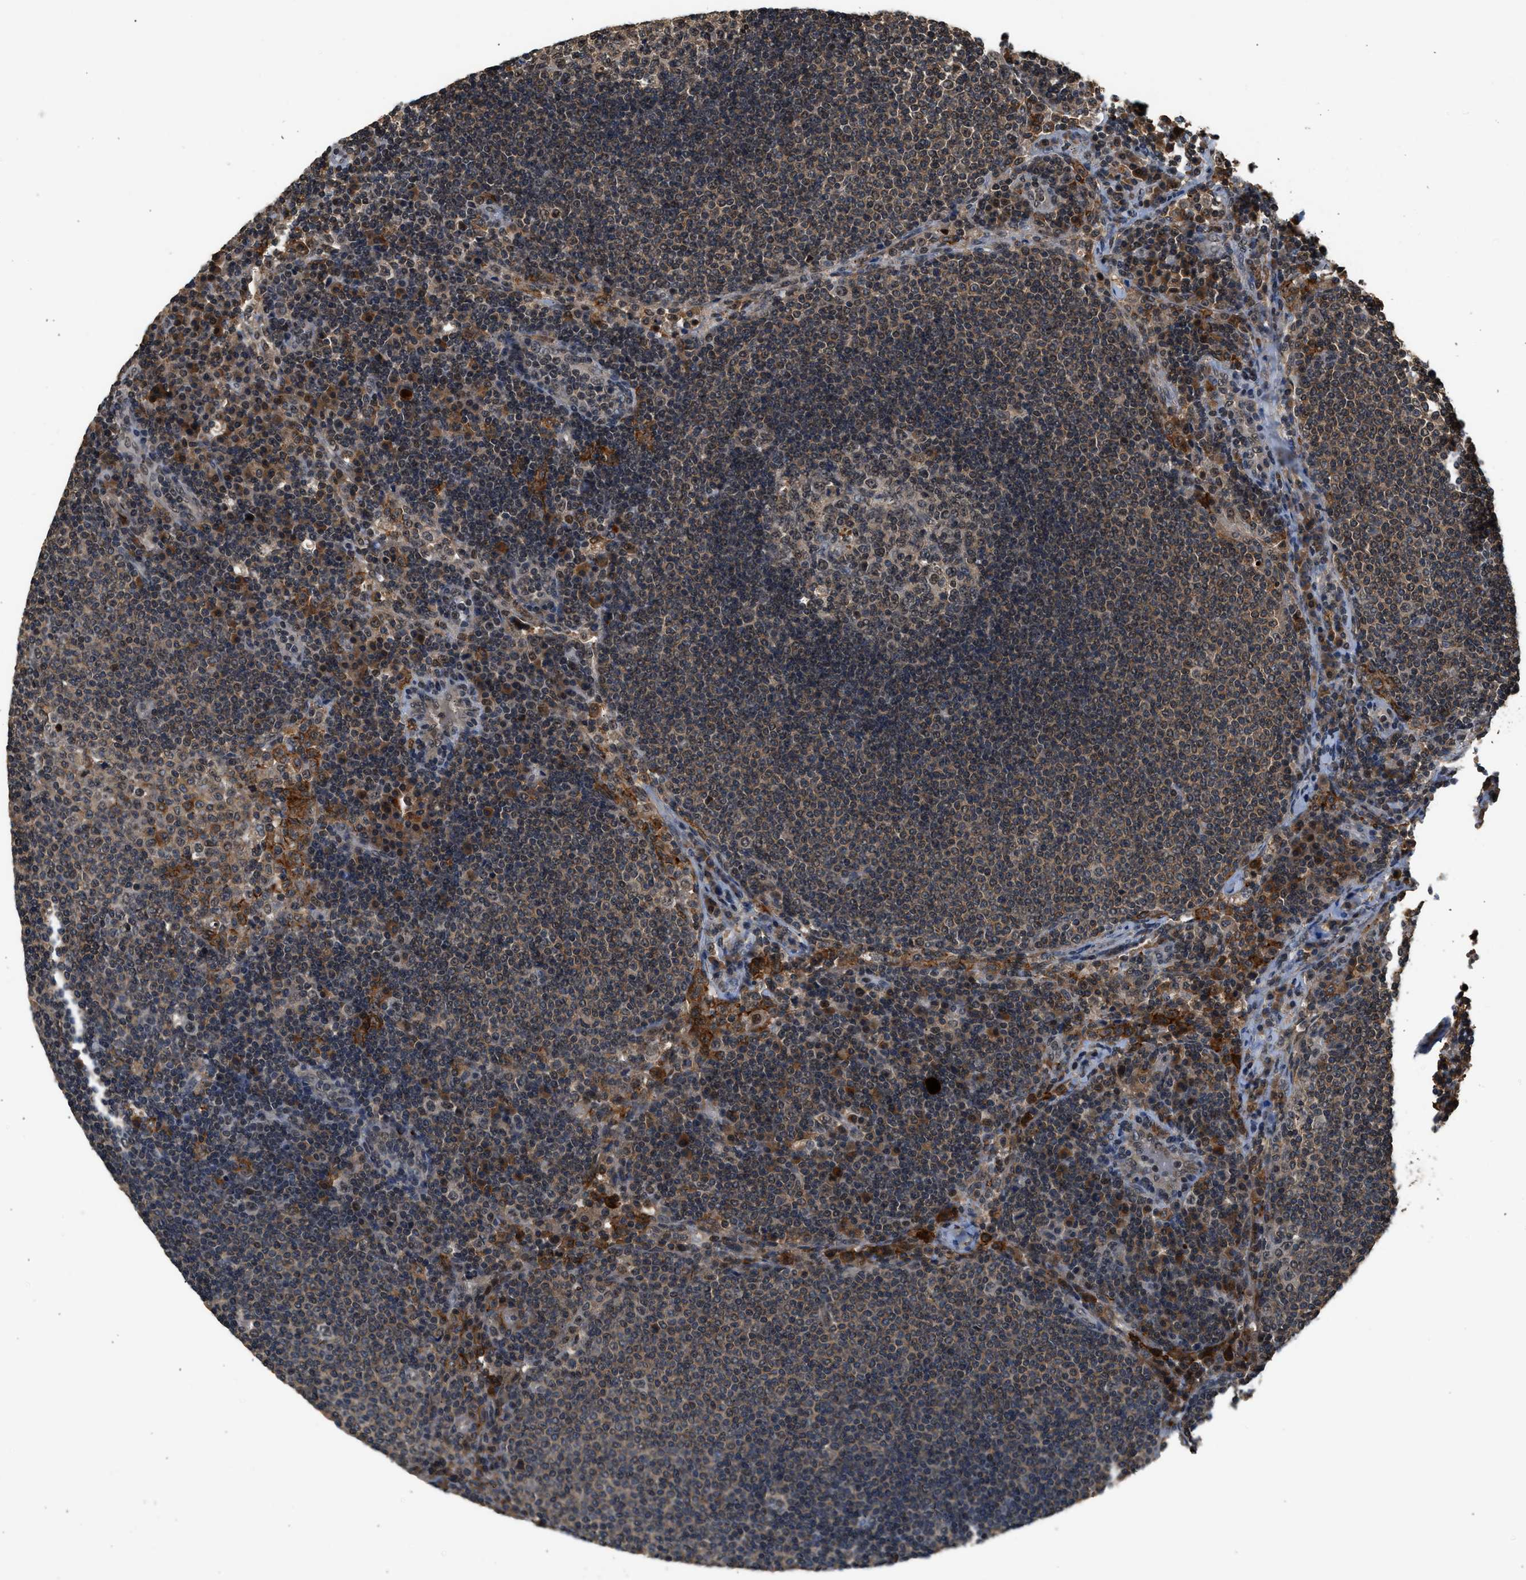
{"staining": {"intensity": "weak", "quantity": "25%-75%", "location": "cytoplasmic/membranous,nuclear"}, "tissue": "lymph node", "cell_type": "Germinal center cells", "image_type": "normal", "snomed": [{"axis": "morphology", "description": "Normal tissue, NOS"}, {"axis": "topography", "description": "Lymph node"}], "caption": "This image displays benign lymph node stained with IHC to label a protein in brown. The cytoplasmic/membranous,nuclear of germinal center cells show weak positivity for the protein. Nuclei are counter-stained blue.", "gene": "SLC15A4", "patient": {"sex": "female", "age": 53}}